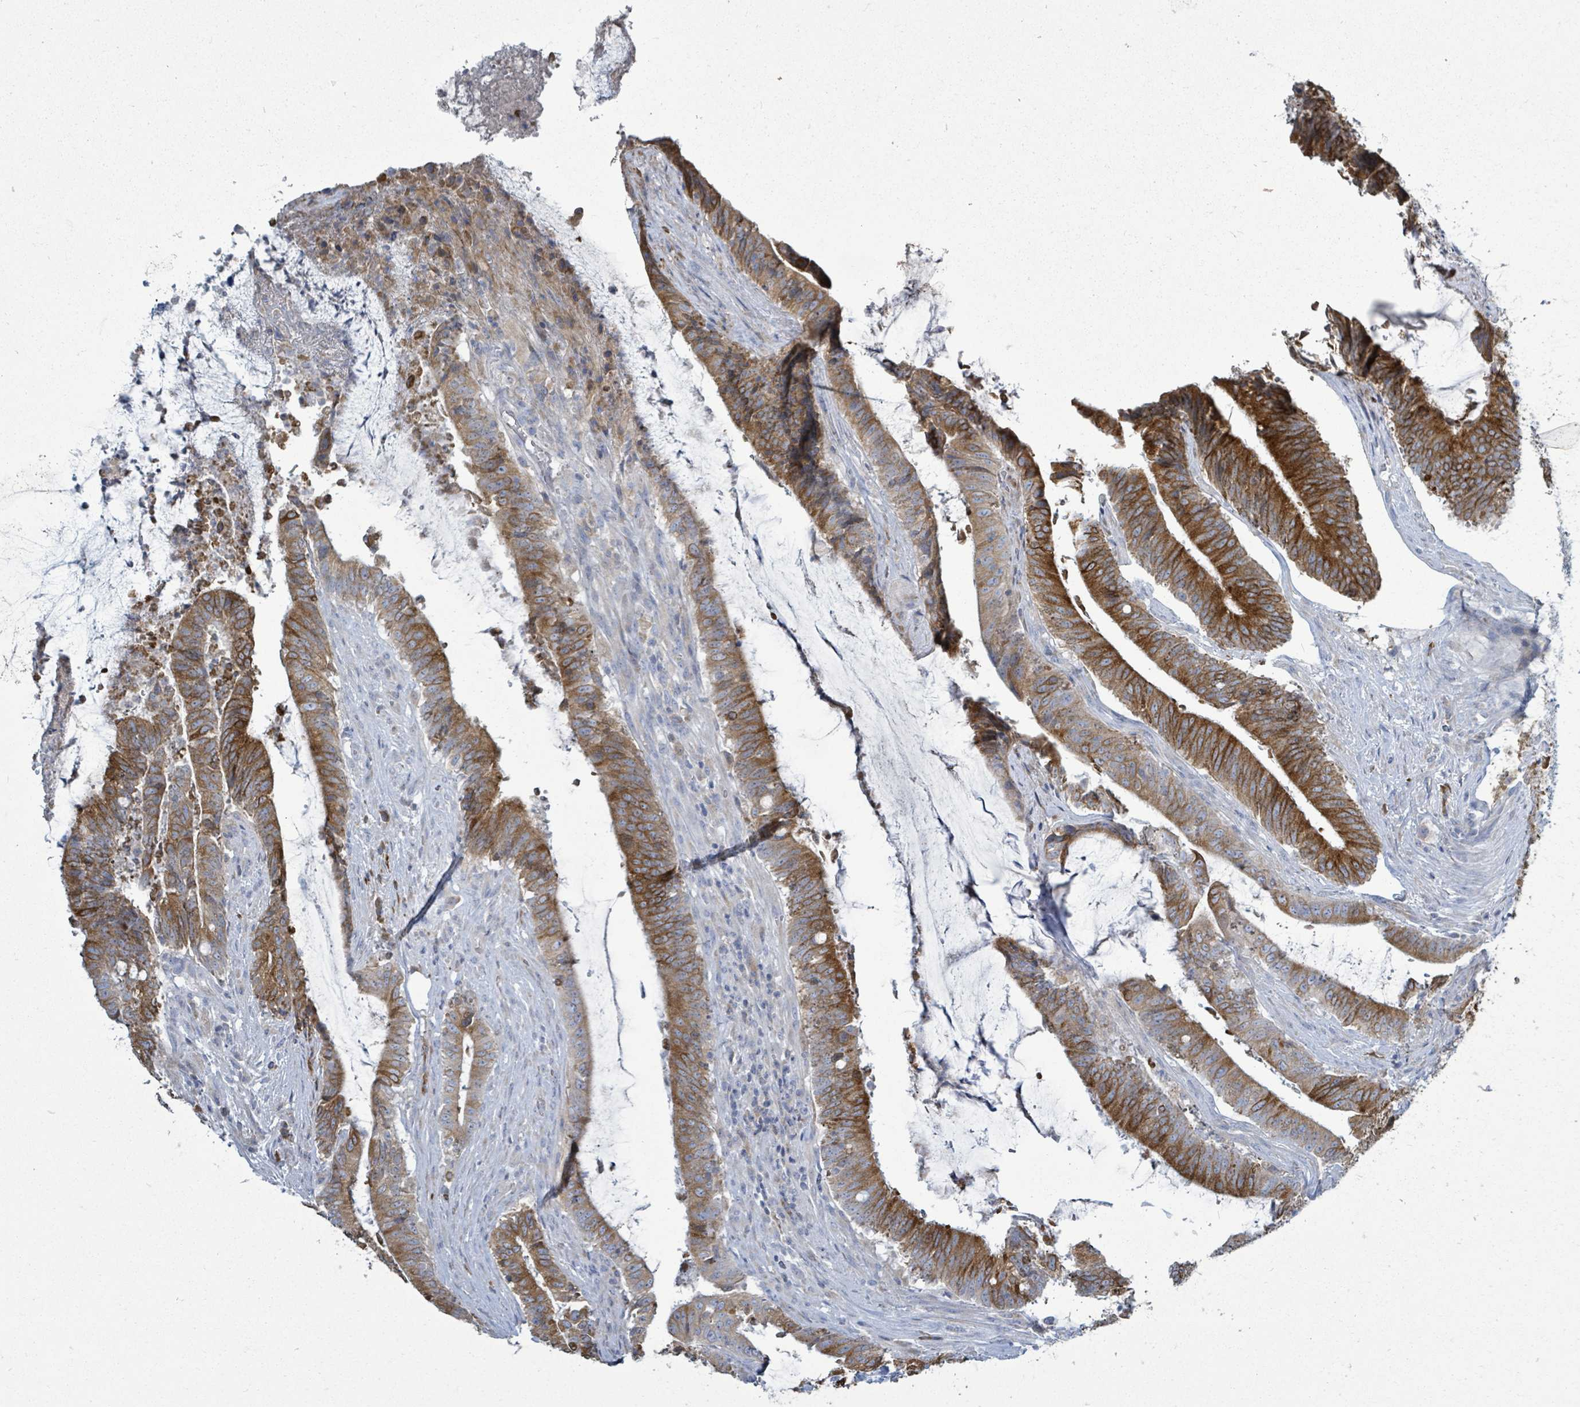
{"staining": {"intensity": "strong", "quantity": ">75%", "location": "cytoplasmic/membranous"}, "tissue": "colorectal cancer", "cell_type": "Tumor cells", "image_type": "cancer", "snomed": [{"axis": "morphology", "description": "Adenocarcinoma, NOS"}, {"axis": "topography", "description": "Colon"}], "caption": "Immunohistochemistry (IHC) (DAB (3,3'-diaminobenzidine)) staining of colorectal cancer exhibits strong cytoplasmic/membranous protein positivity in approximately >75% of tumor cells.", "gene": "SIRPB1", "patient": {"sex": "female", "age": 43}}